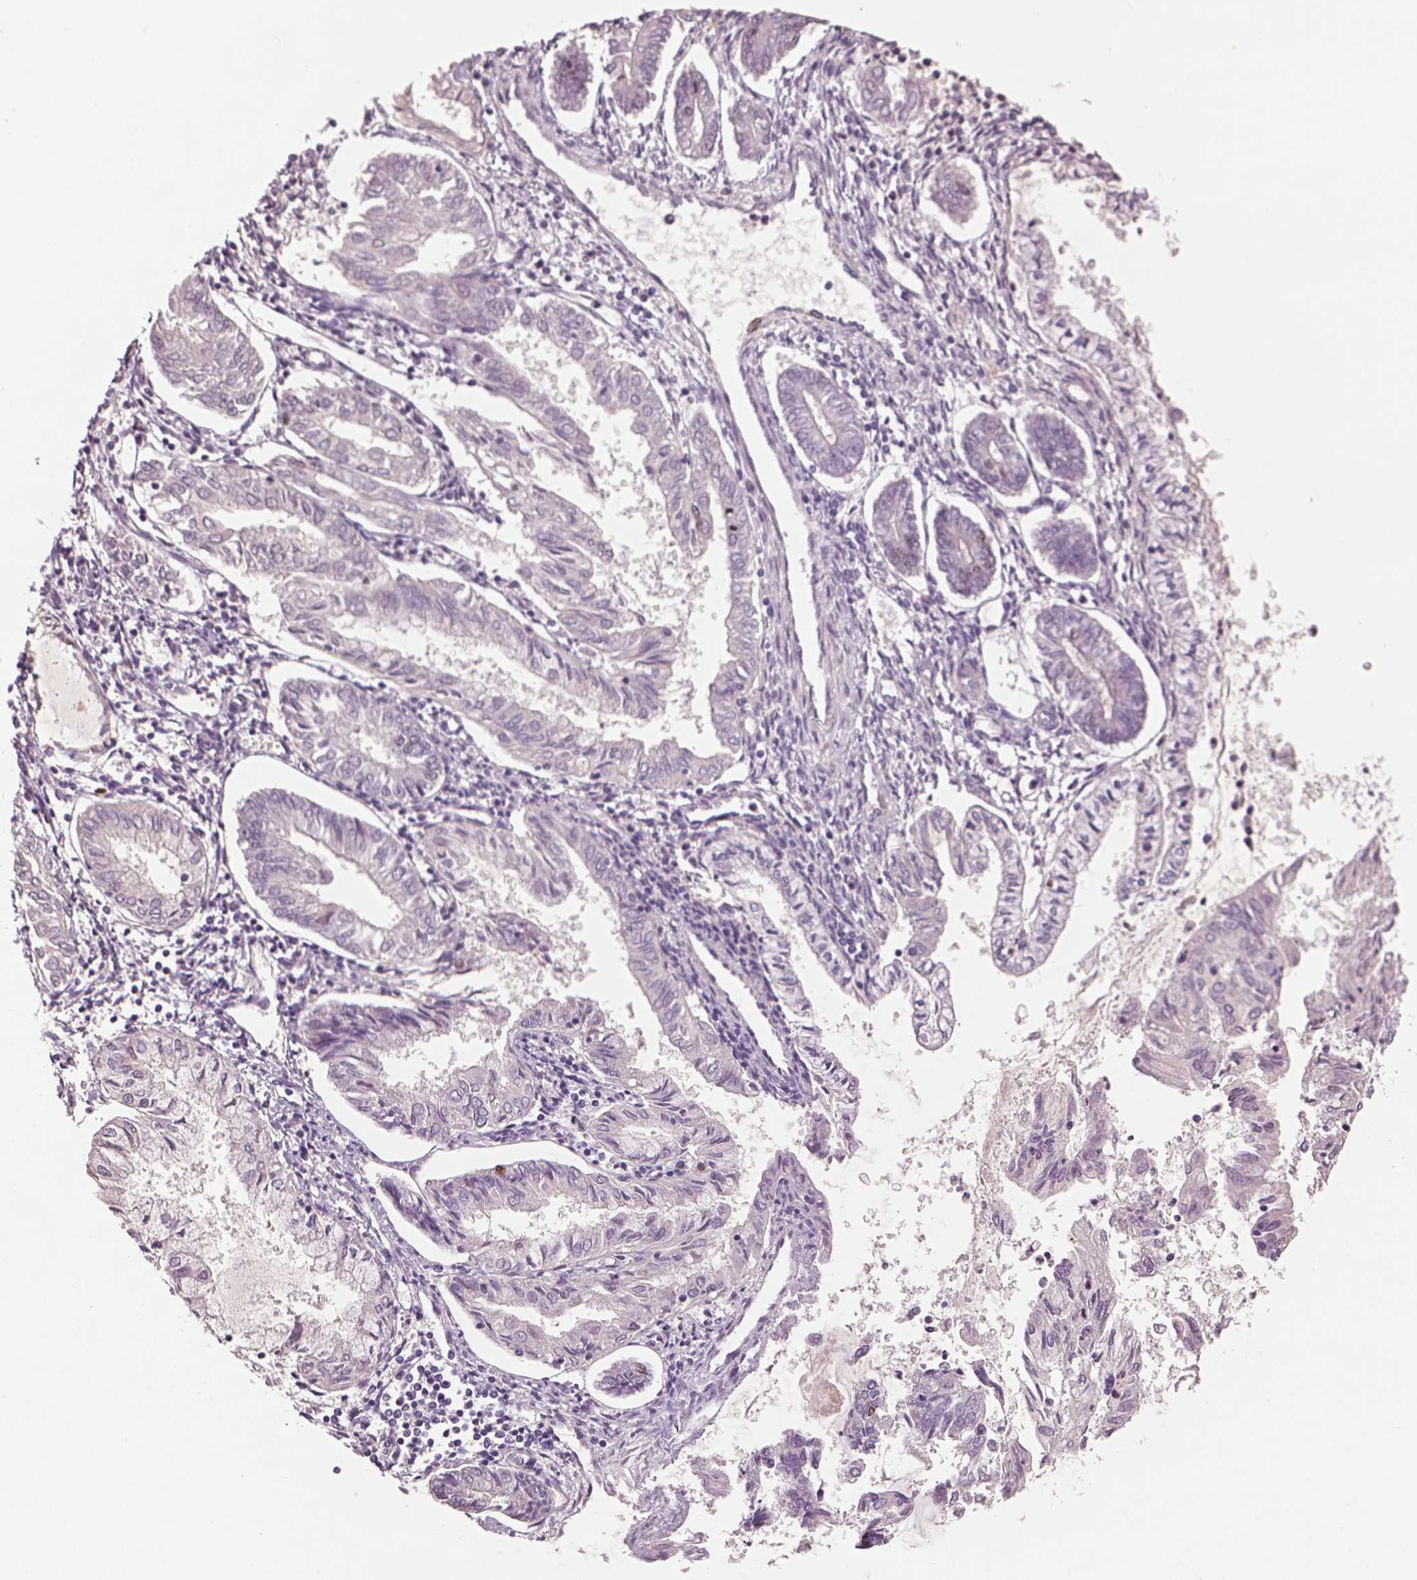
{"staining": {"intensity": "moderate", "quantity": "<25%", "location": "nuclear"}, "tissue": "endometrial cancer", "cell_type": "Tumor cells", "image_type": "cancer", "snomed": [{"axis": "morphology", "description": "Adenocarcinoma, NOS"}, {"axis": "topography", "description": "Endometrium"}], "caption": "Moderate nuclear staining is seen in about <25% of tumor cells in adenocarcinoma (endometrial).", "gene": "MKI67", "patient": {"sex": "female", "age": 68}}